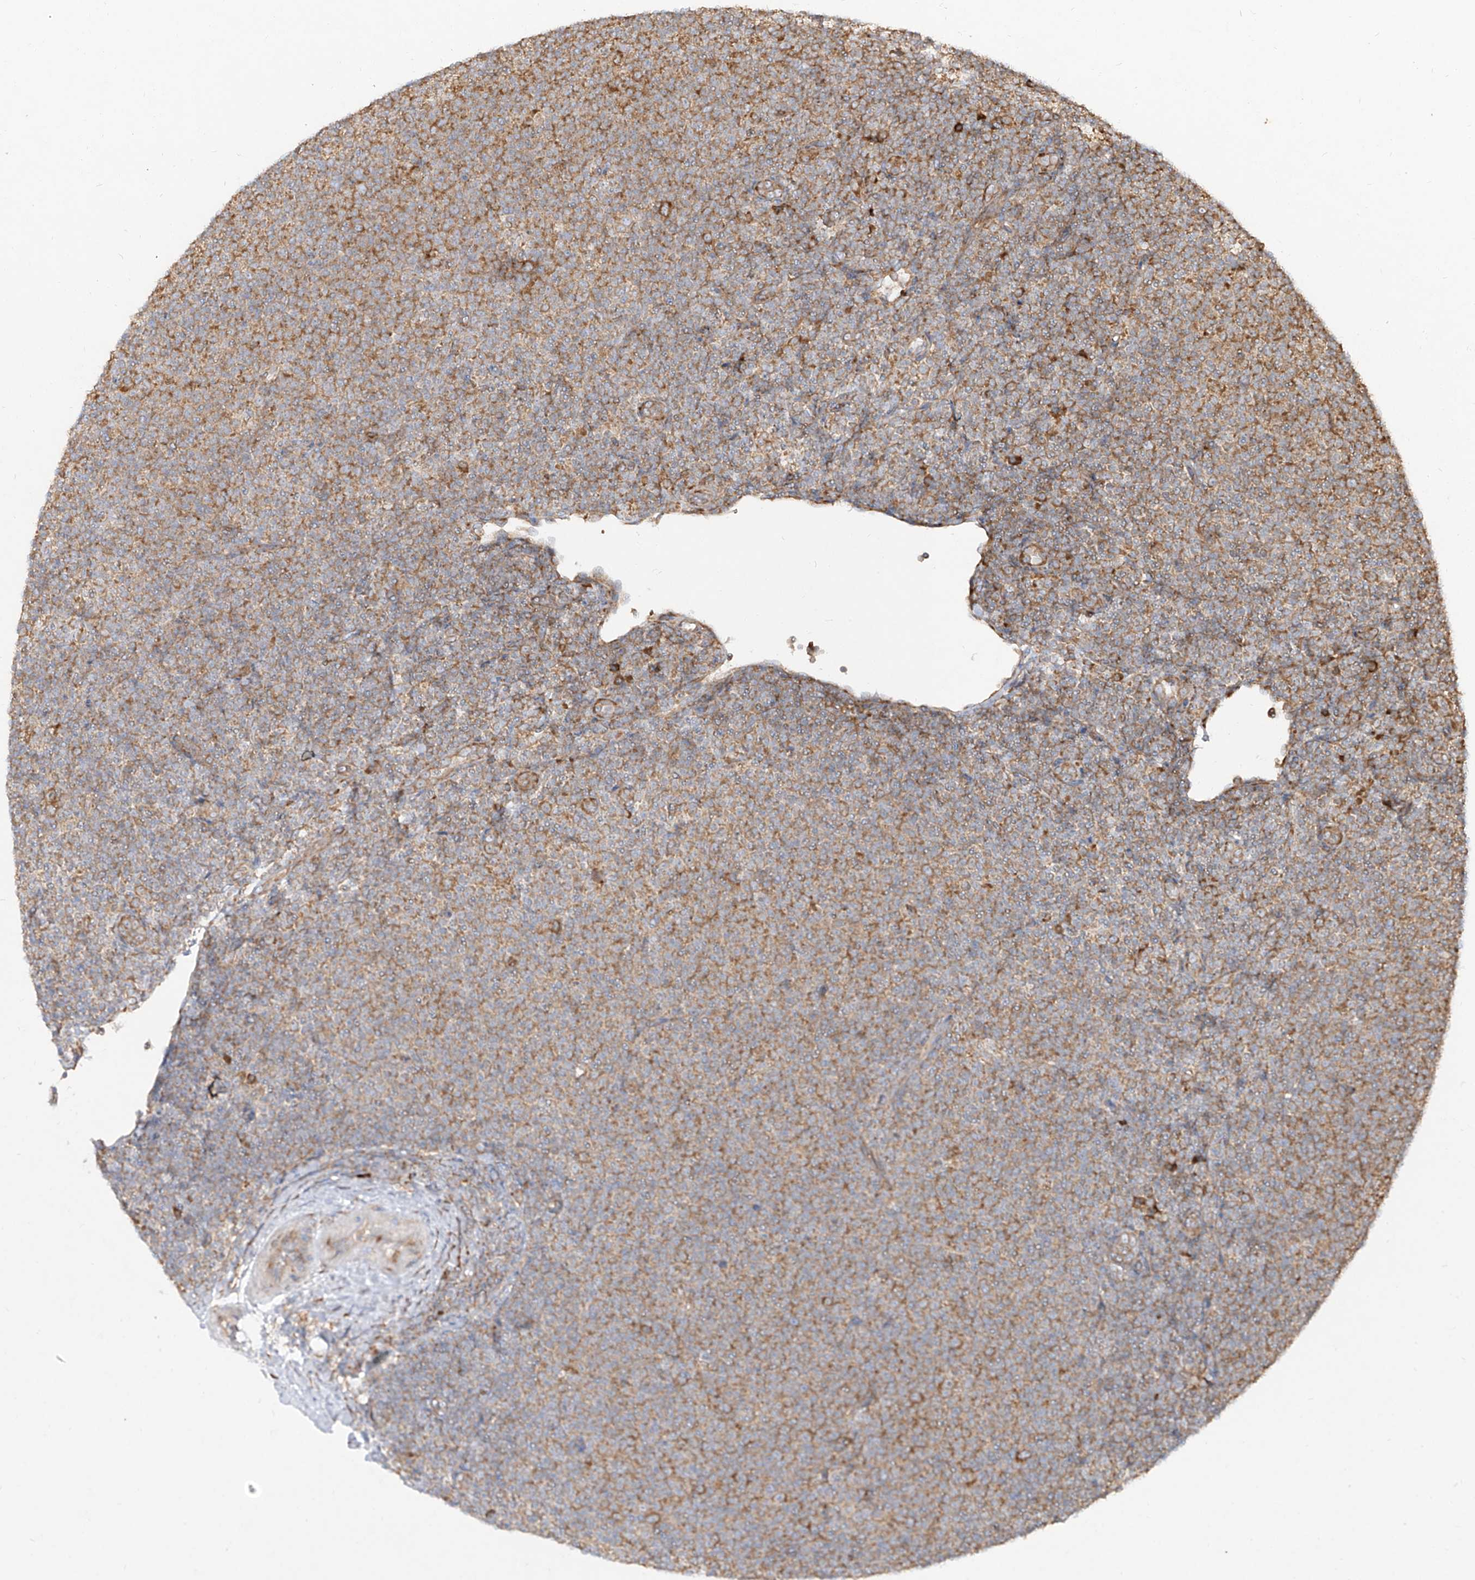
{"staining": {"intensity": "moderate", "quantity": ">75%", "location": "cytoplasmic/membranous"}, "tissue": "lymphoma", "cell_type": "Tumor cells", "image_type": "cancer", "snomed": [{"axis": "morphology", "description": "Malignant lymphoma, non-Hodgkin's type, Low grade"}, {"axis": "topography", "description": "Lymph node"}], "caption": "Moderate cytoplasmic/membranous positivity is seen in approximately >75% of tumor cells in malignant lymphoma, non-Hodgkin's type (low-grade).", "gene": "RPS25", "patient": {"sex": "male", "age": 66}}